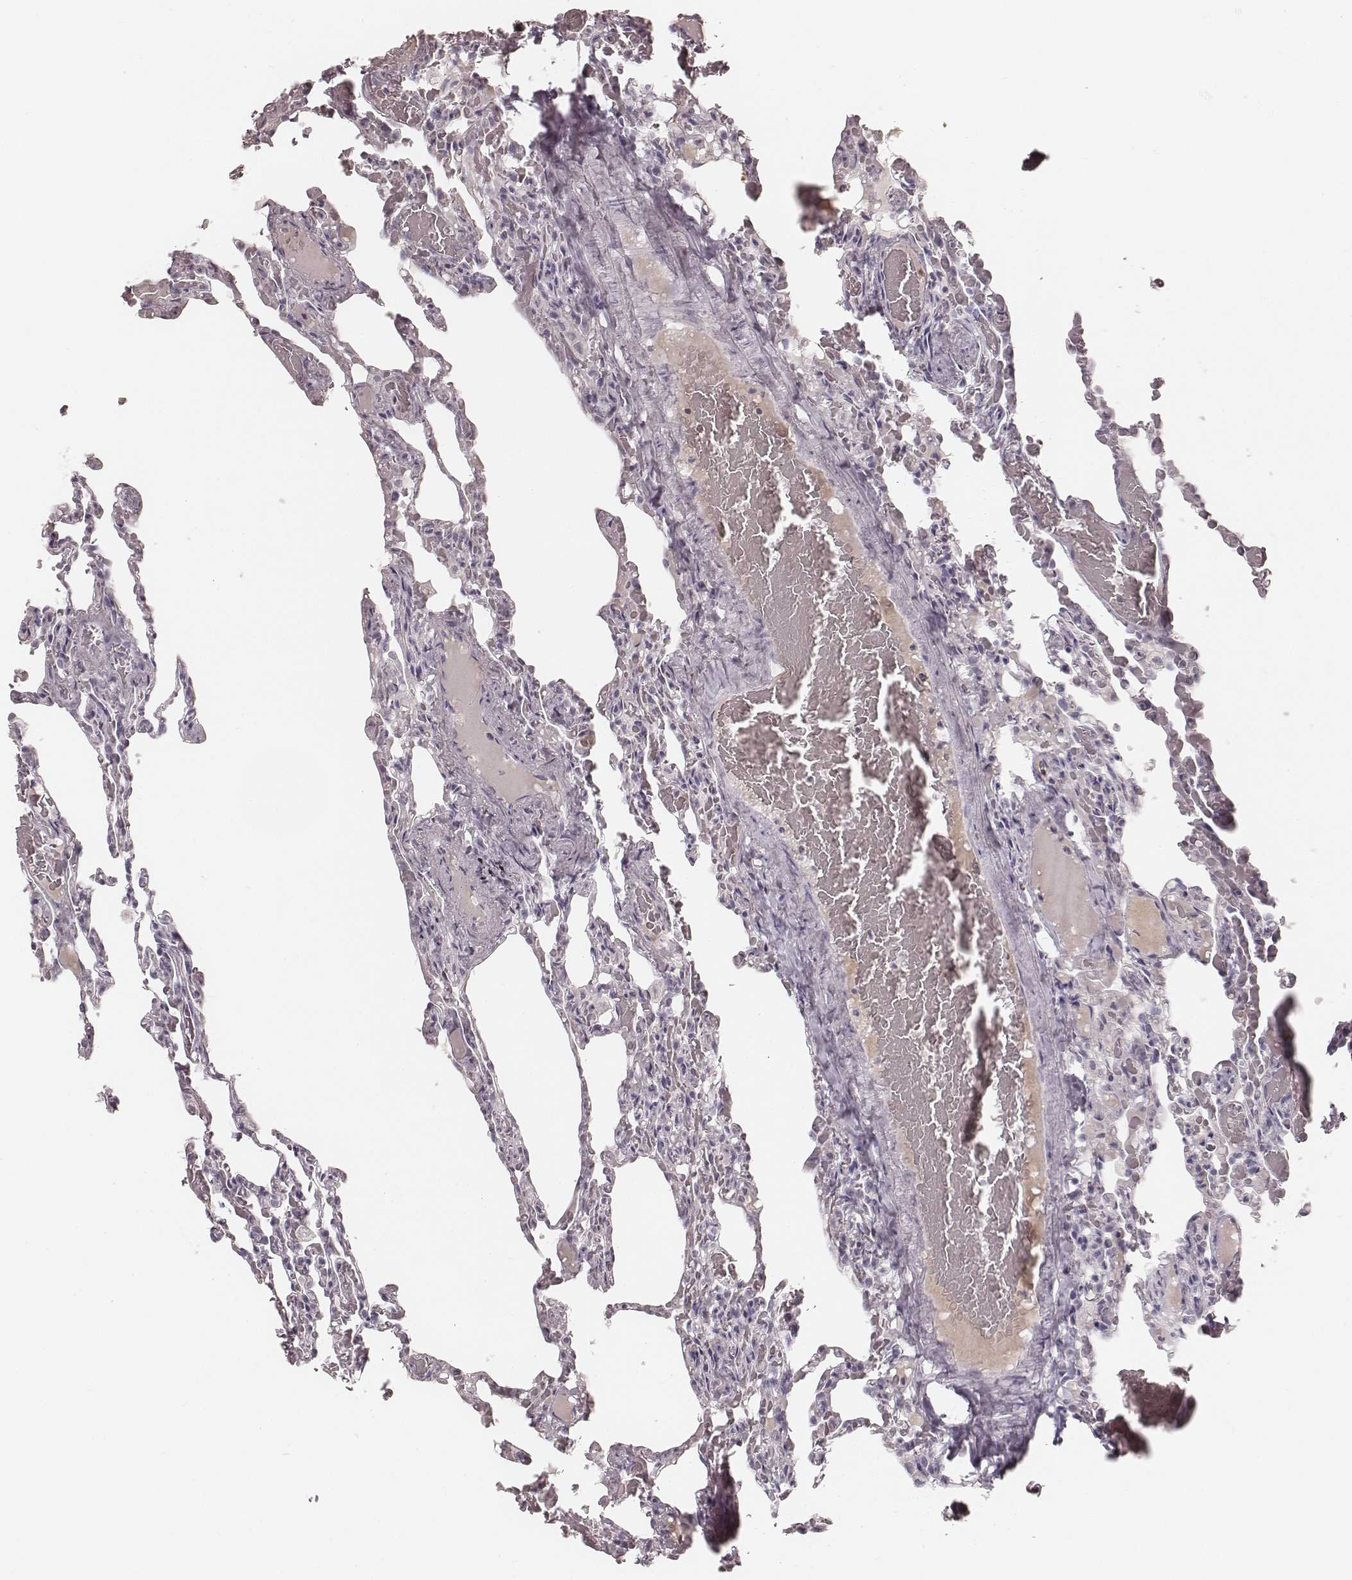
{"staining": {"intensity": "negative", "quantity": "none", "location": "none"}, "tissue": "lung", "cell_type": "Alveolar cells", "image_type": "normal", "snomed": [{"axis": "morphology", "description": "Normal tissue, NOS"}, {"axis": "topography", "description": "Lung"}], "caption": "Histopathology image shows no significant protein positivity in alveolar cells of unremarkable lung.", "gene": "KRT26", "patient": {"sex": "female", "age": 43}}